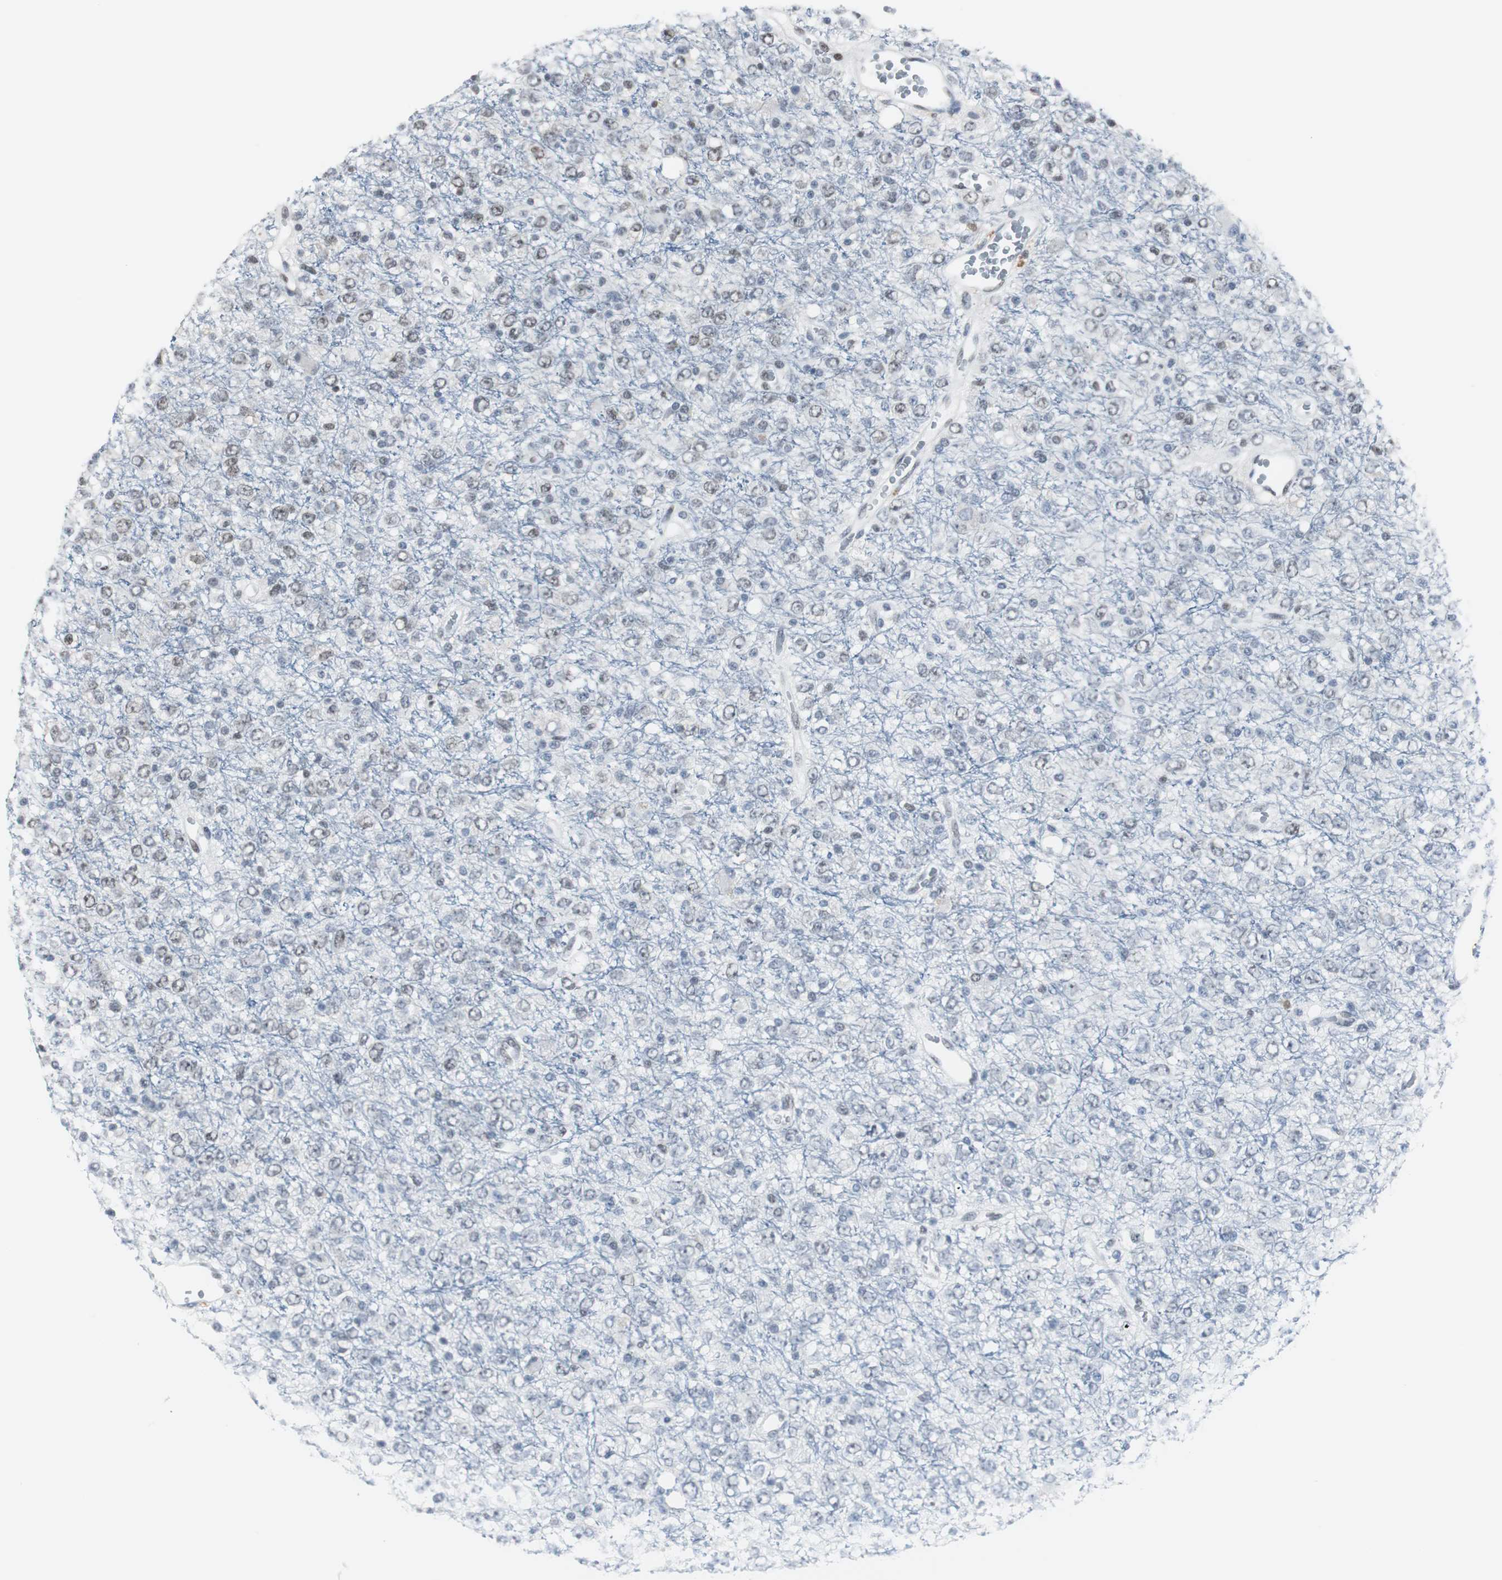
{"staining": {"intensity": "weak", "quantity": "25%-75%", "location": "nuclear"}, "tissue": "glioma", "cell_type": "Tumor cells", "image_type": "cancer", "snomed": [{"axis": "morphology", "description": "Glioma, malignant, High grade"}, {"axis": "topography", "description": "pancreas cauda"}], "caption": "This is a photomicrograph of immunohistochemistry staining of malignant high-grade glioma, which shows weak staining in the nuclear of tumor cells.", "gene": "RAD9A", "patient": {"sex": "male", "age": 60}}